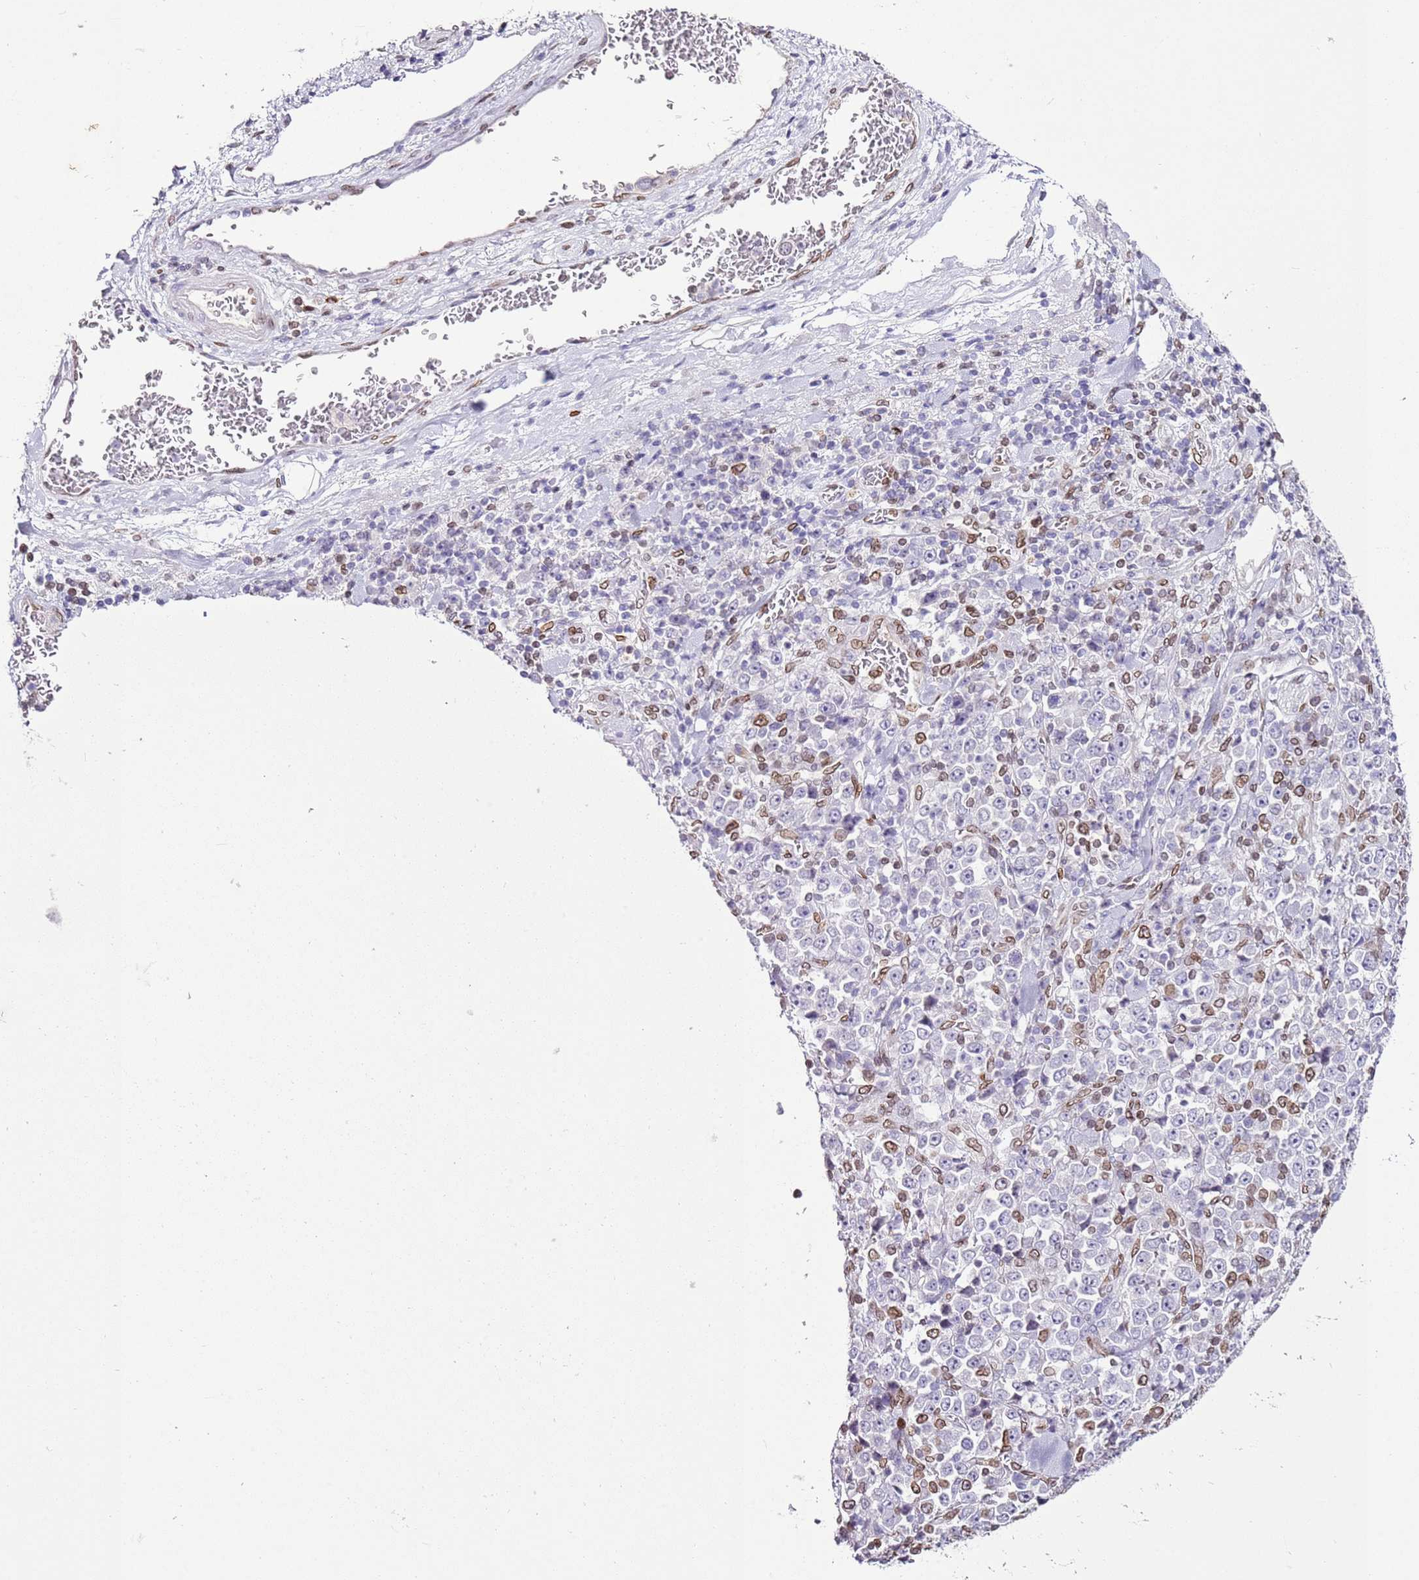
{"staining": {"intensity": "moderate", "quantity": "25%-75%", "location": "cytoplasmic/membranous,nuclear"}, "tissue": "stomach cancer", "cell_type": "Tumor cells", "image_type": "cancer", "snomed": [{"axis": "morphology", "description": "Normal tissue, NOS"}, {"axis": "morphology", "description": "Adenocarcinoma, NOS"}, {"axis": "topography", "description": "Stomach, upper"}, {"axis": "topography", "description": "Stomach"}], "caption": "This image exhibits immunohistochemistry (IHC) staining of stomach cancer, with medium moderate cytoplasmic/membranous and nuclear staining in about 25%-75% of tumor cells.", "gene": "POU6F1", "patient": {"sex": "male", "age": 59}}